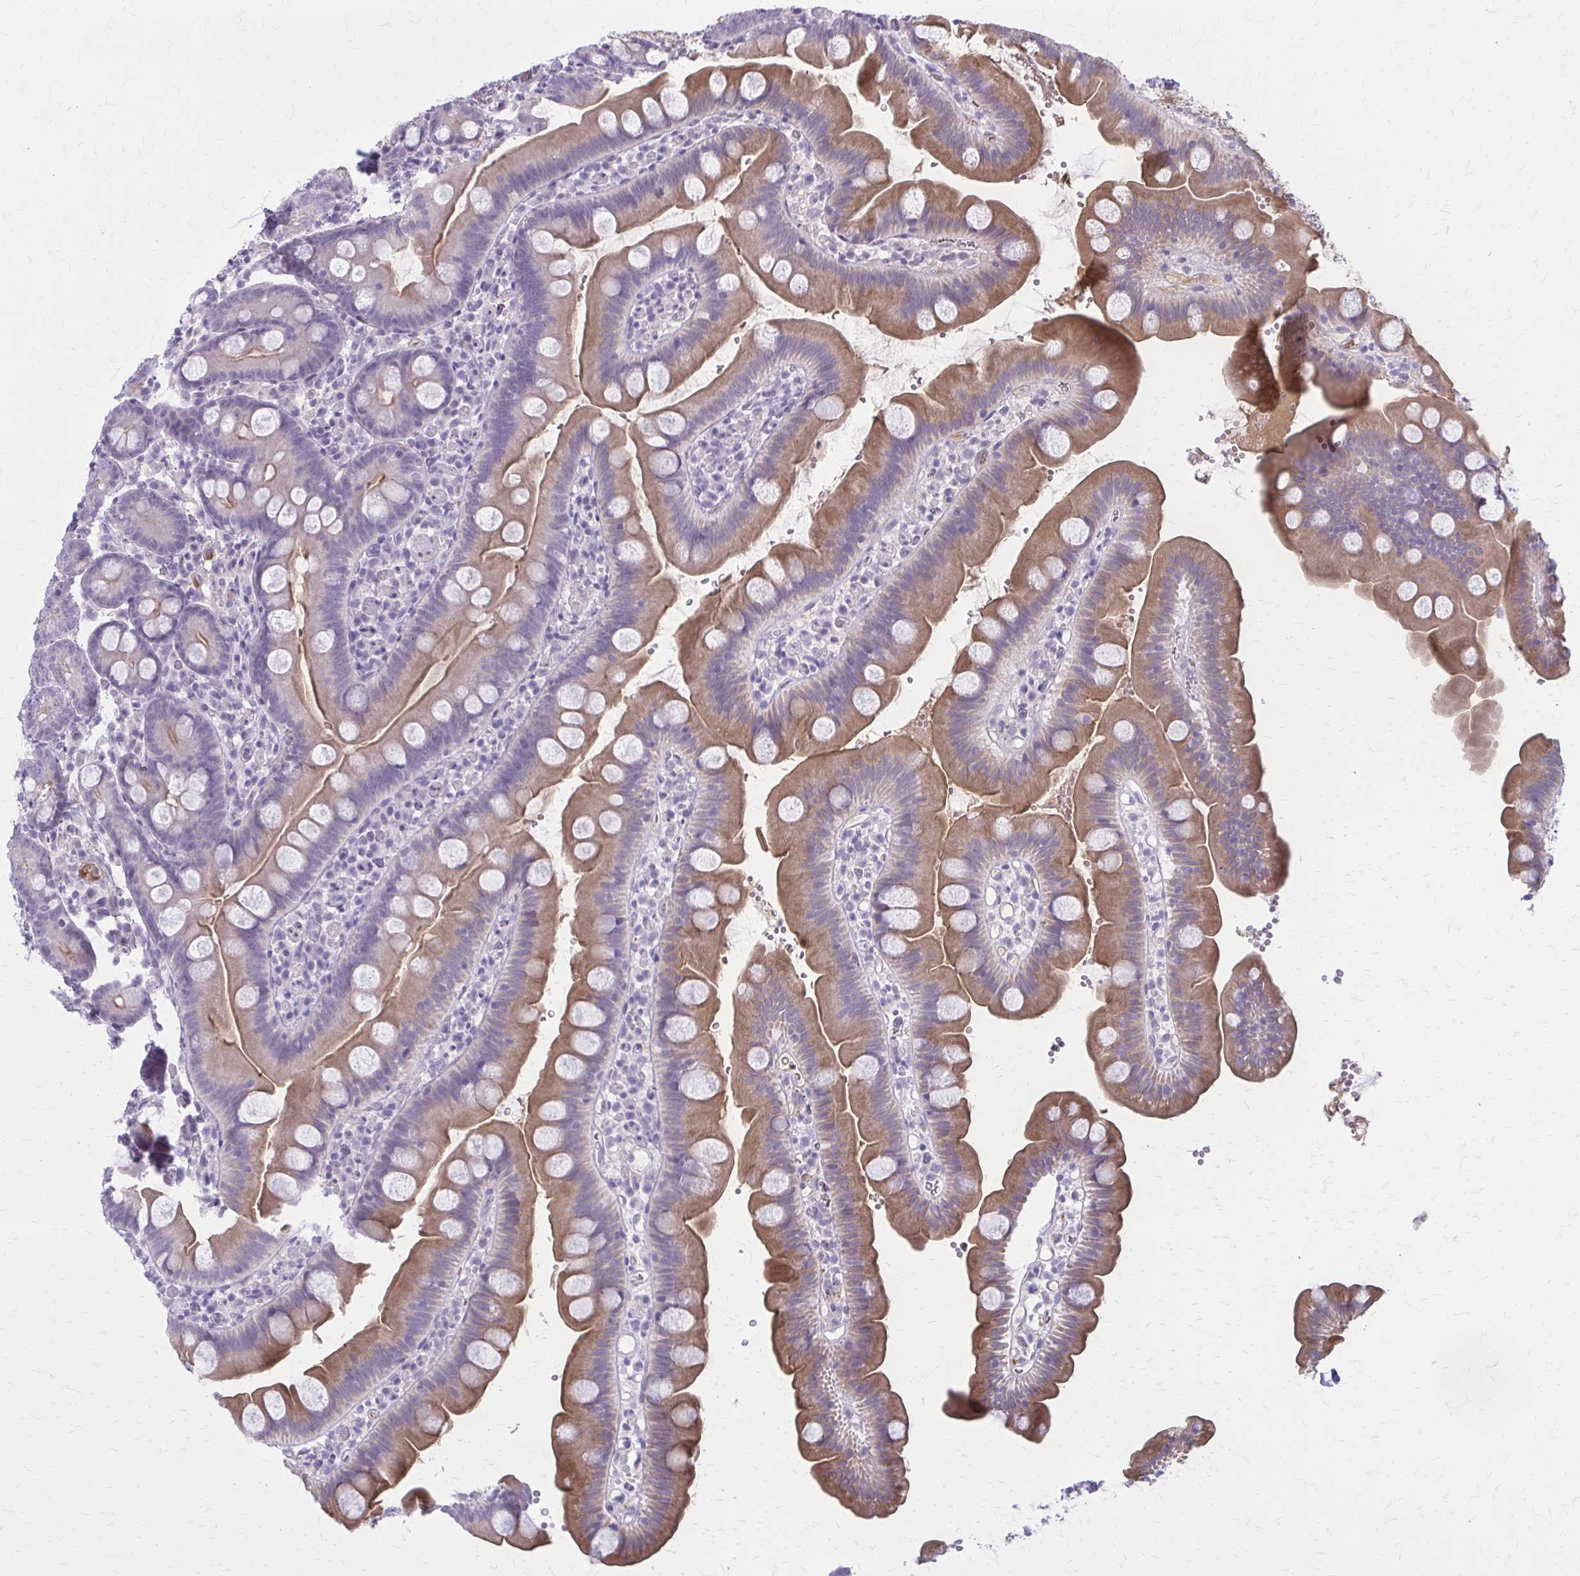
{"staining": {"intensity": "weak", "quantity": "25%-75%", "location": "cytoplasmic/membranous"}, "tissue": "small intestine", "cell_type": "Glandular cells", "image_type": "normal", "snomed": [{"axis": "morphology", "description": "Normal tissue, NOS"}, {"axis": "topography", "description": "Small intestine"}], "caption": "Brown immunohistochemical staining in unremarkable human small intestine reveals weak cytoplasmic/membranous staining in about 25%-75% of glandular cells.", "gene": "SERPIND1", "patient": {"sex": "female", "age": 68}}